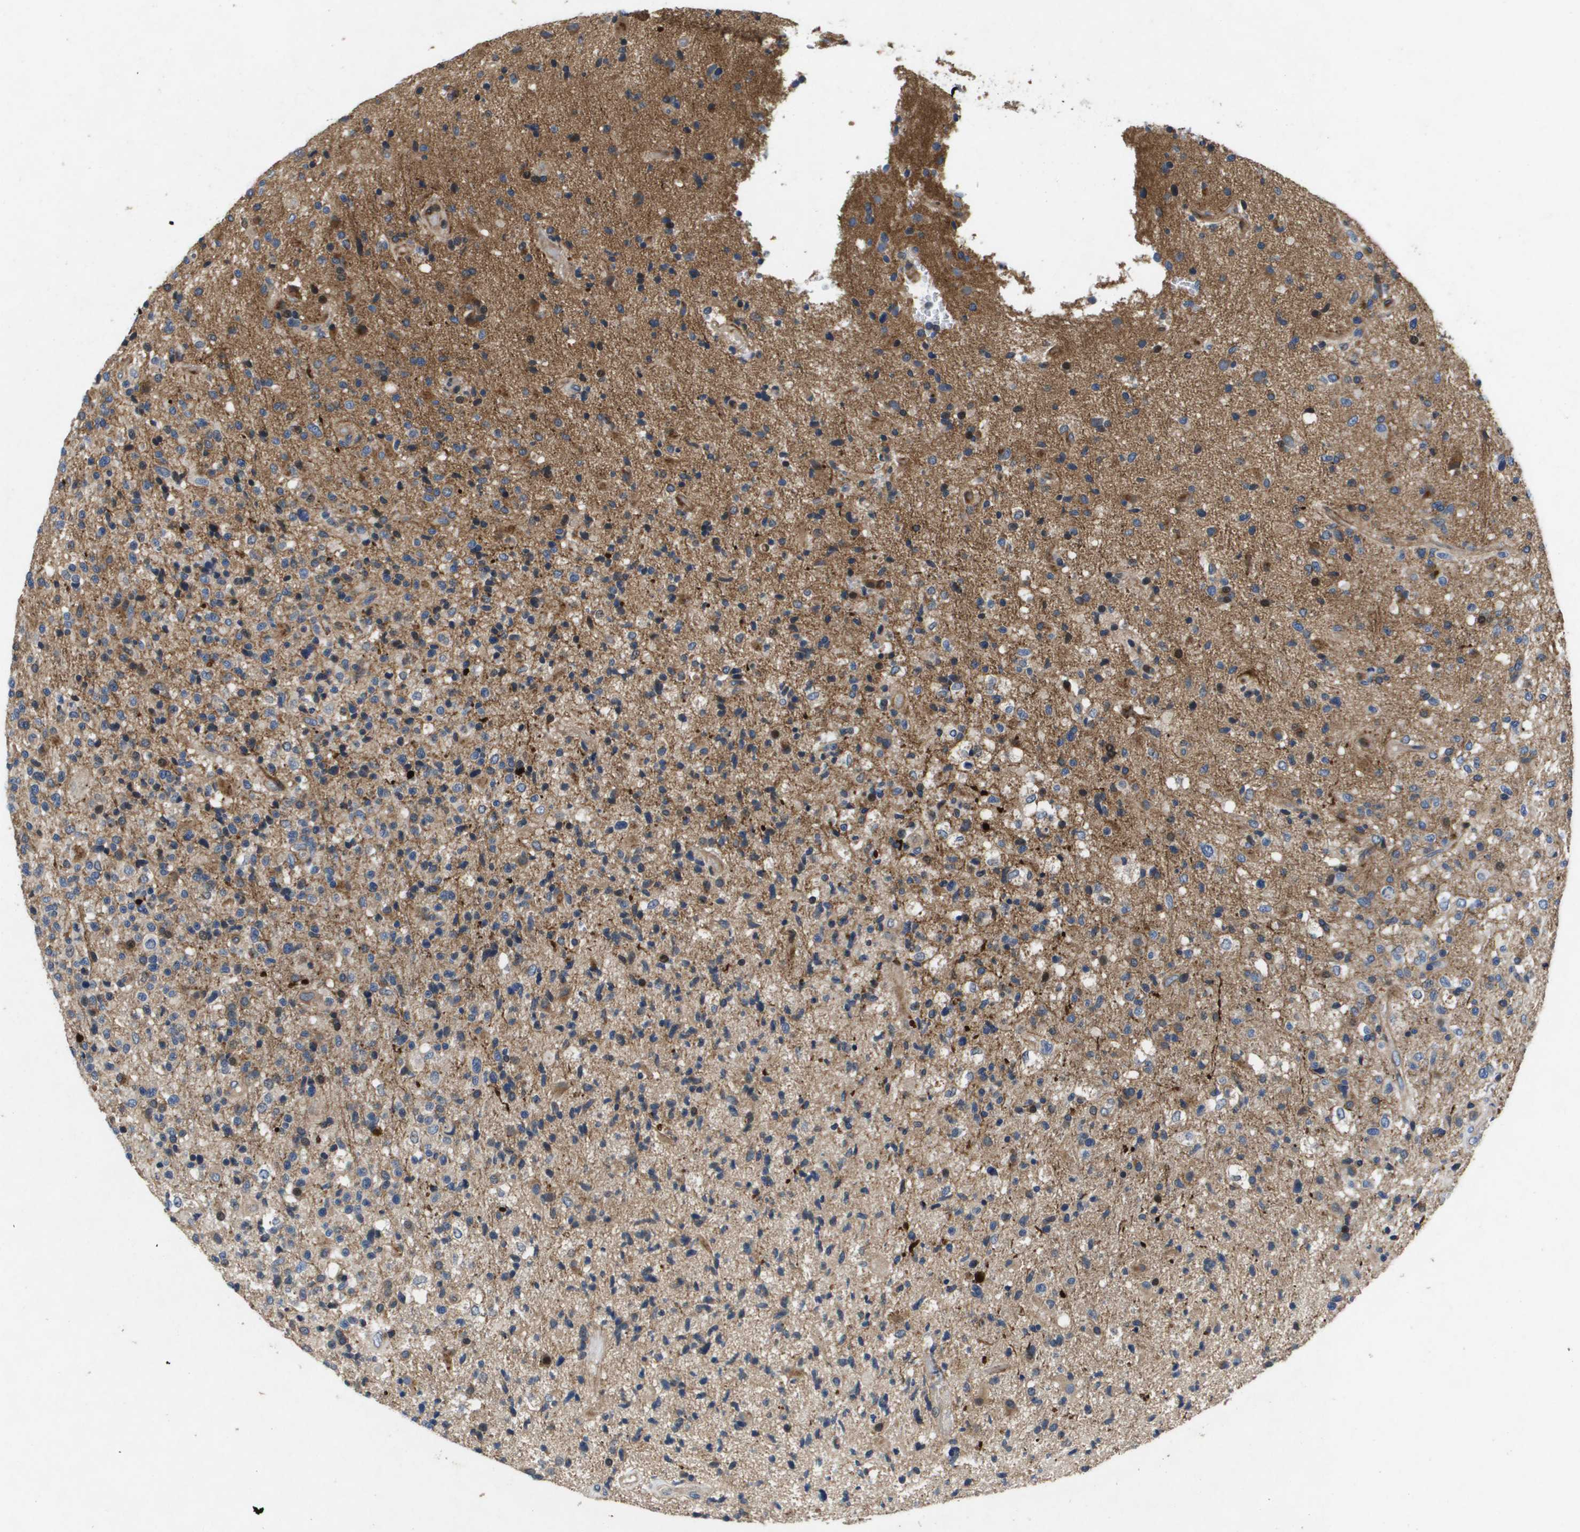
{"staining": {"intensity": "moderate", "quantity": "<25%", "location": "cytoplasmic/membranous"}, "tissue": "glioma", "cell_type": "Tumor cells", "image_type": "cancer", "snomed": [{"axis": "morphology", "description": "Glioma, malignant, High grade"}, {"axis": "topography", "description": "Brain"}], "caption": "Malignant high-grade glioma stained with a brown dye demonstrates moderate cytoplasmic/membranous positive positivity in about <25% of tumor cells.", "gene": "ENTPD2", "patient": {"sex": "male", "age": 72}}